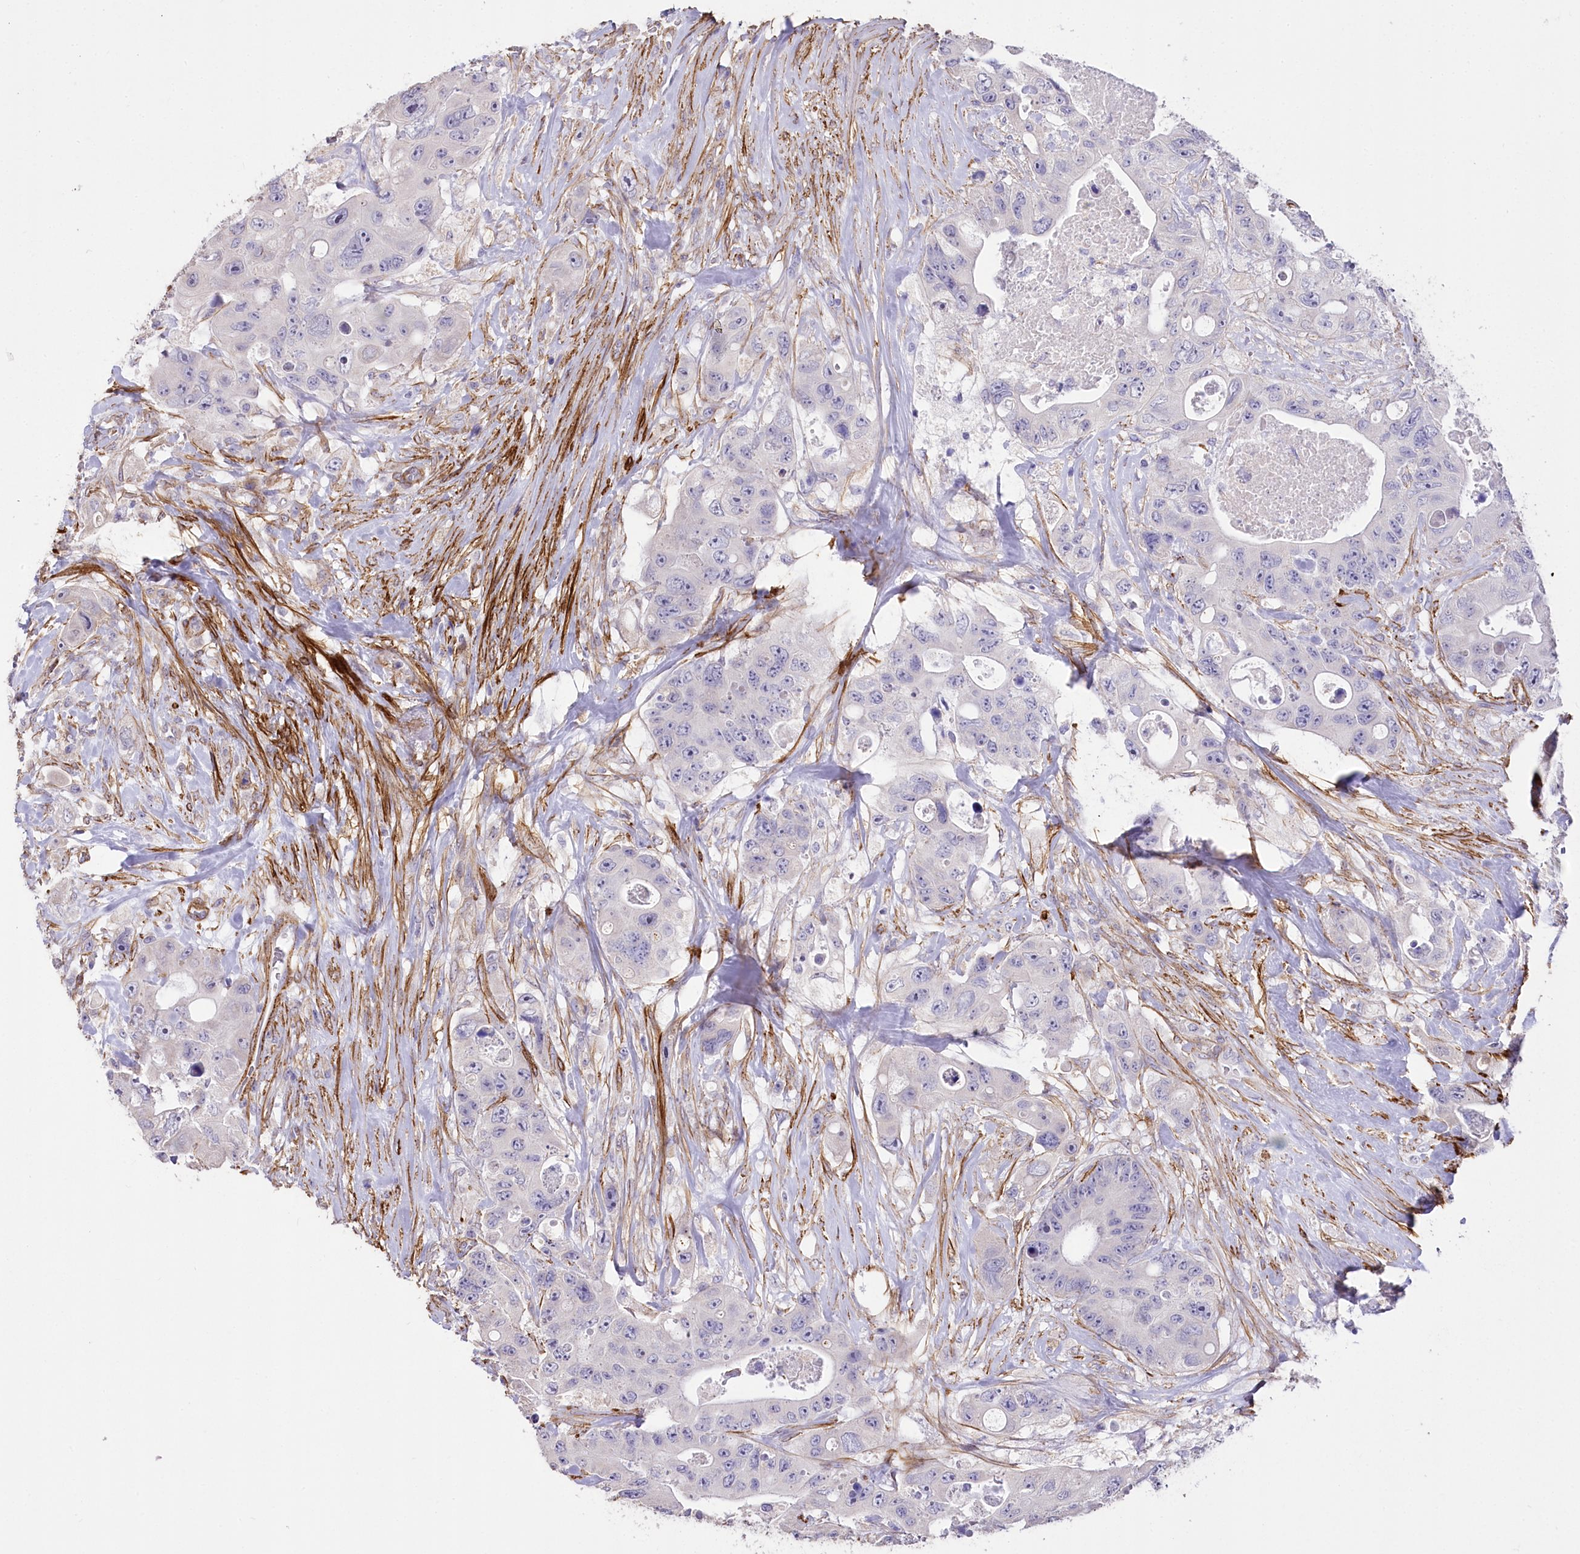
{"staining": {"intensity": "negative", "quantity": "none", "location": "none"}, "tissue": "colorectal cancer", "cell_type": "Tumor cells", "image_type": "cancer", "snomed": [{"axis": "morphology", "description": "Adenocarcinoma, NOS"}, {"axis": "topography", "description": "Colon"}], "caption": "Human adenocarcinoma (colorectal) stained for a protein using immunohistochemistry (IHC) demonstrates no staining in tumor cells.", "gene": "SYNPO2", "patient": {"sex": "female", "age": 46}}